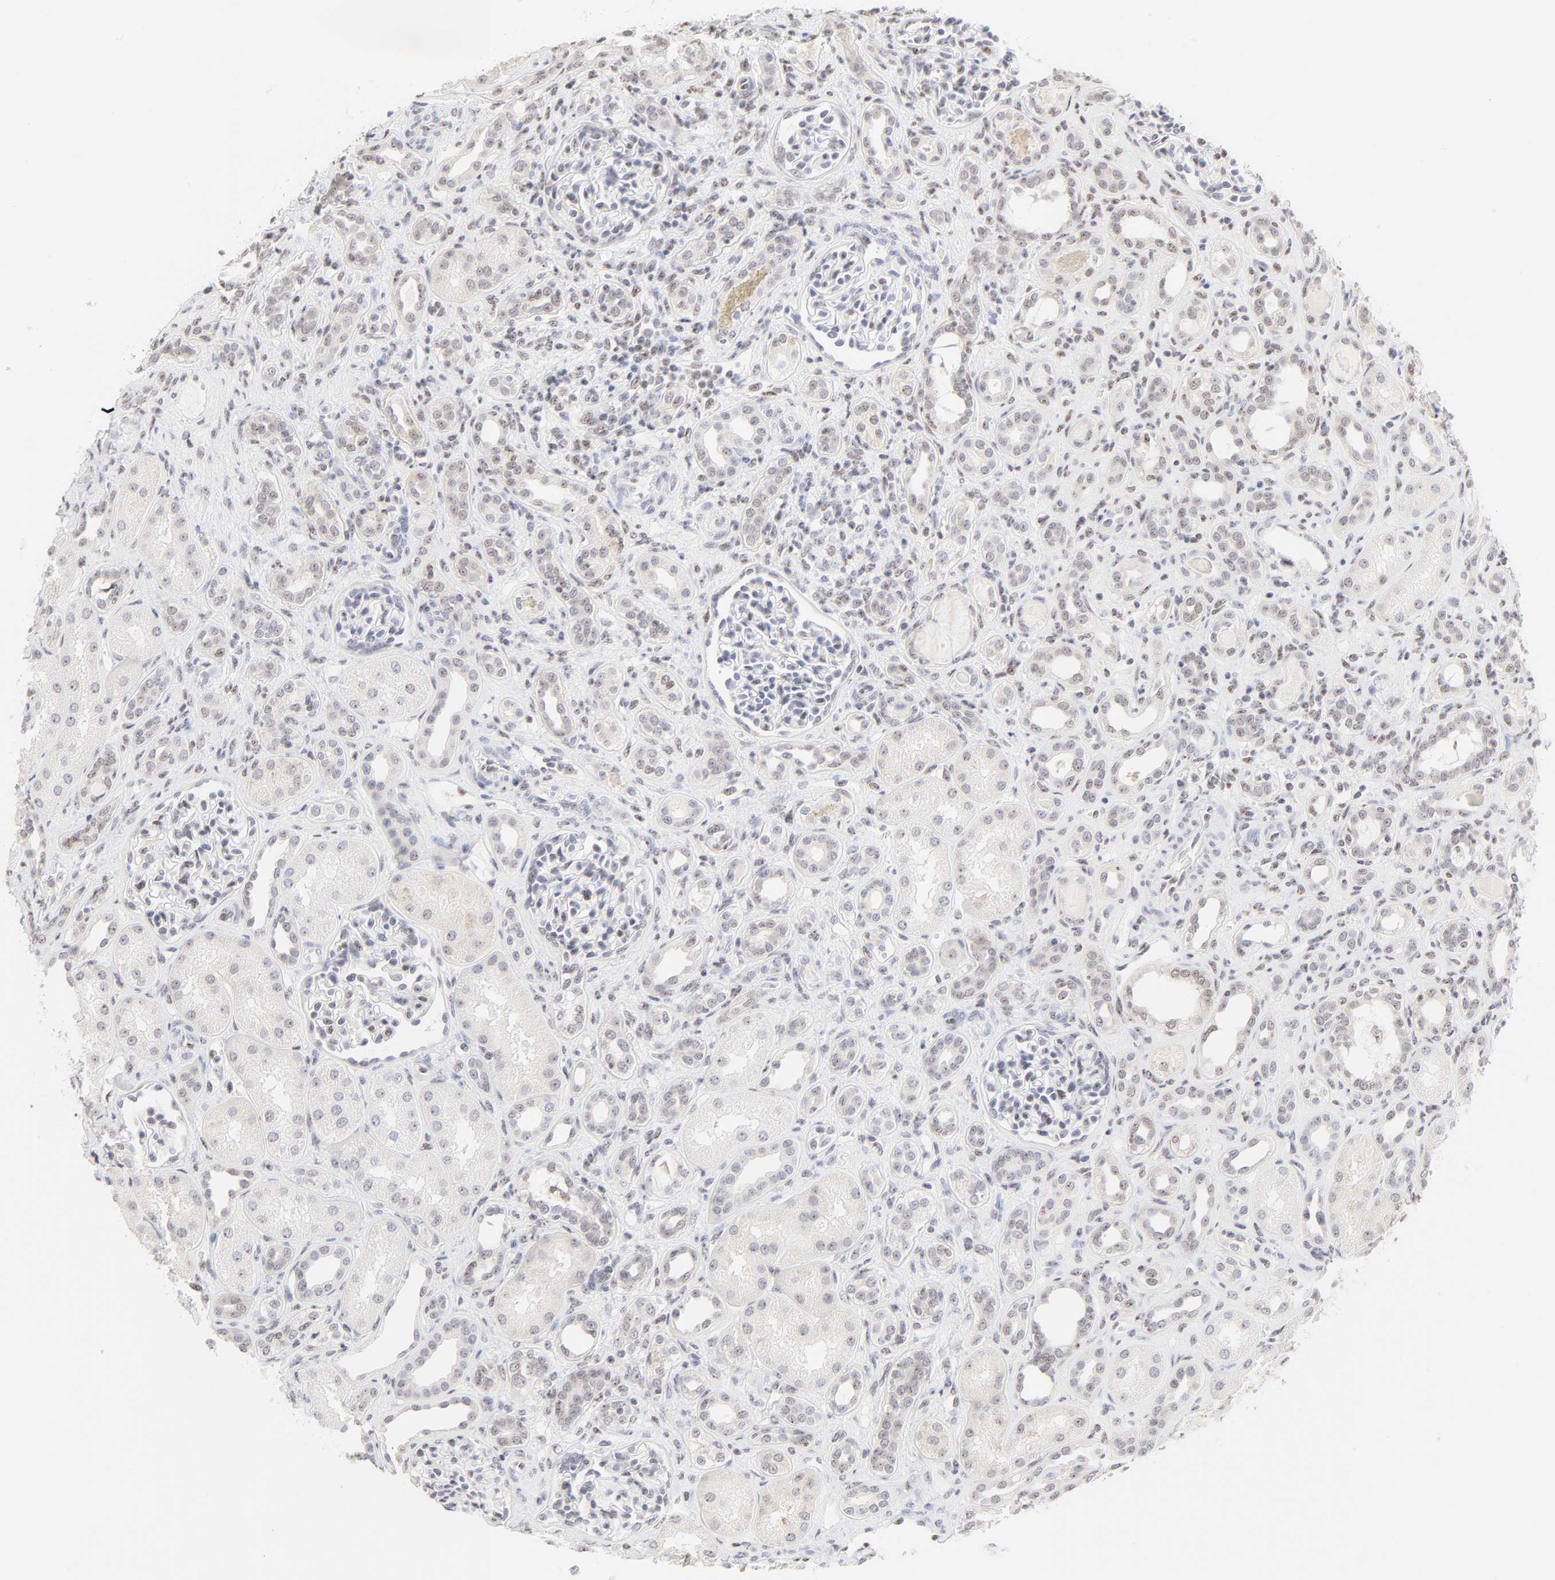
{"staining": {"intensity": "negative", "quantity": "none", "location": "none"}, "tissue": "kidney", "cell_type": "Cells in glomeruli", "image_type": "normal", "snomed": [{"axis": "morphology", "description": "Normal tissue, NOS"}, {"axis": "topography", "description": "Kidney"}], "caption": "DAB (3,3'-diaminobenzidine) immunohistochemical staining of unremarkable kidney demonstrates no significant staining in cells in glomeruli.", "gene": "NFIL3", "patient": {"sex": "male", "age": 7}}